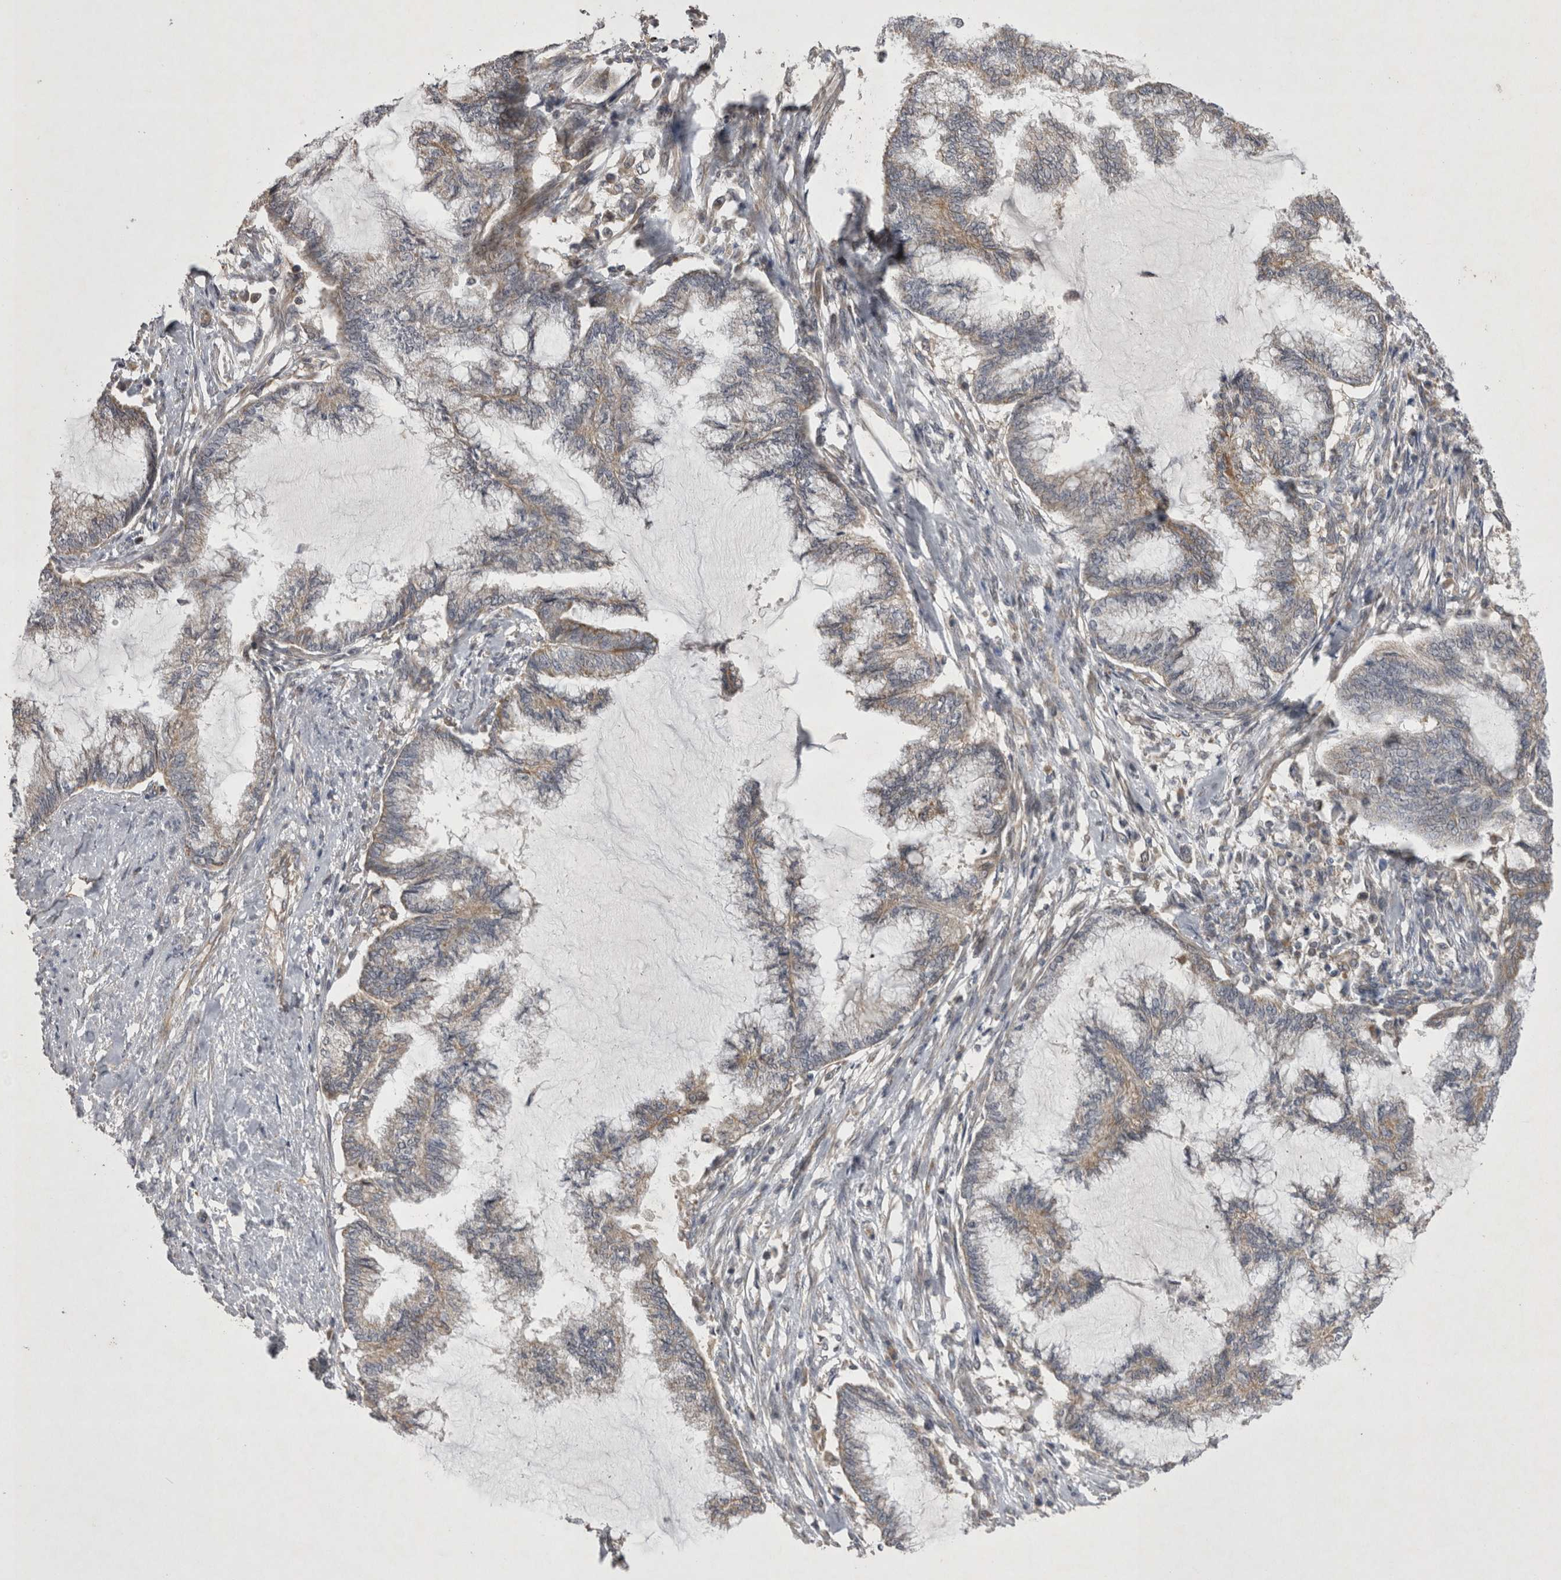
{"staining": {"intensity": "negative", "quantity": "none", "location": "none"}, "tissue": "endometrial cancer", "cell_type": "Tumor cells", "image_type": "cancer", "snomed": [{"axis": "morphology", "description": "Adenocarcinoma, NOS"}, {"axis": "topography", "description": "Endometrium"}], "caption": "Histopathology image shows no significant protein expression in tumor cells of endometrial cancer (adenocarcinoma). The staining was performed using DAB (3,3'-diaminobenzidine) to visualize the protein expression in brown, while the nuclei were stained in blue with hematoxylin (Magnification: 20x).", "gene": "TSPOAP1", "patient": {"sex": "female", "age": 86}}